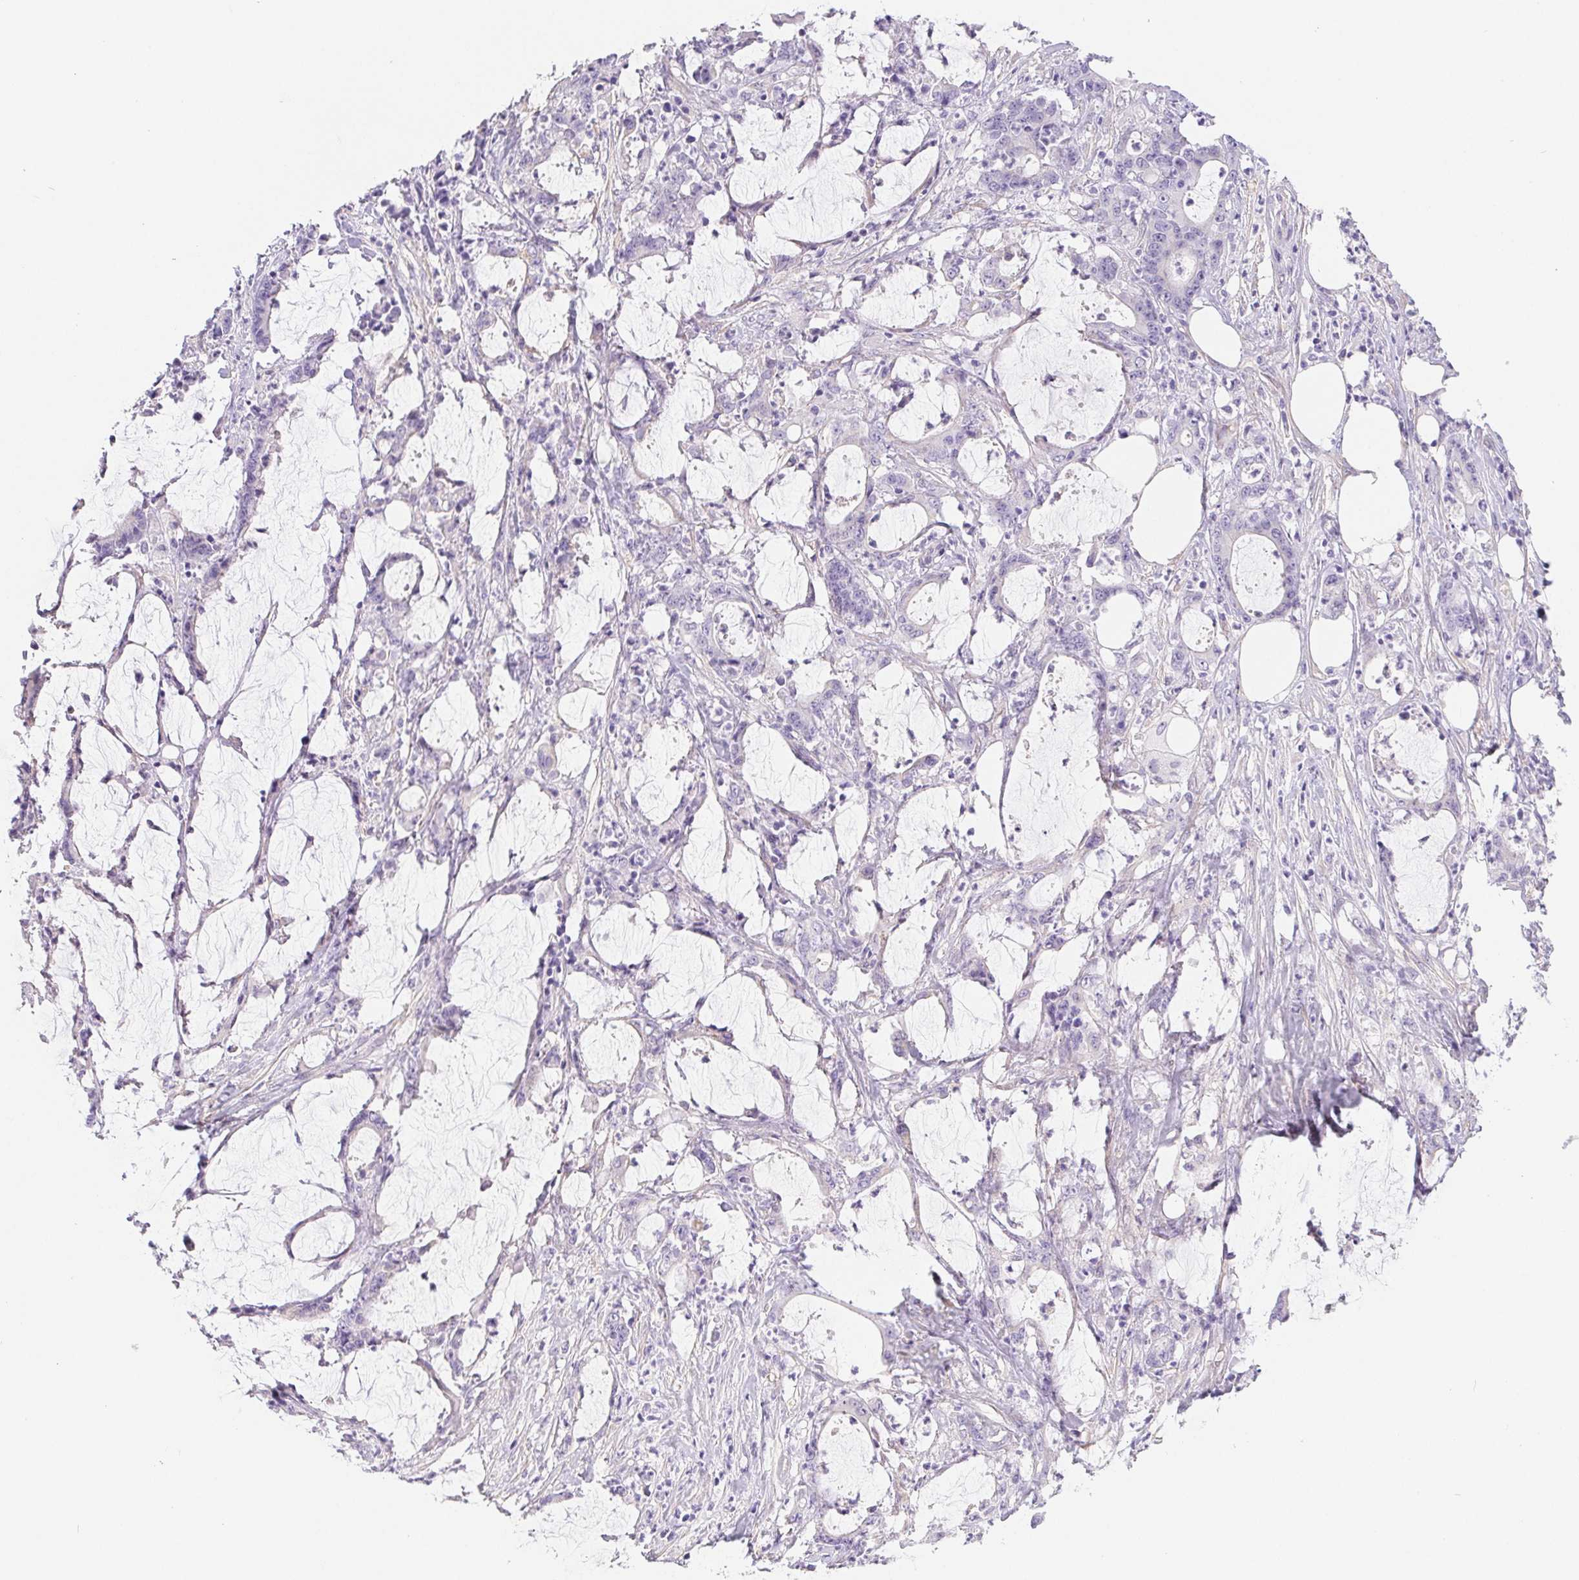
{"staining": {"intensity": "negative", "quantity": "none", "location": "none"}, "tissue": "stomach cancer", "cell_type": "Tumor cells", "image_type": "cancer", "snomed": [{"axis": "morphology", "description": "Adenocarcinoma, NOS"}, {"axis": "topography", "description": "Stomach, upper"}], "caption": "An IHC photomicrograph of stomach cancer is shown. There is no staining in tumor cells of stomach cancer.", "gene": "PNLIP", "patient": {"sex": "male", "age": 68}}